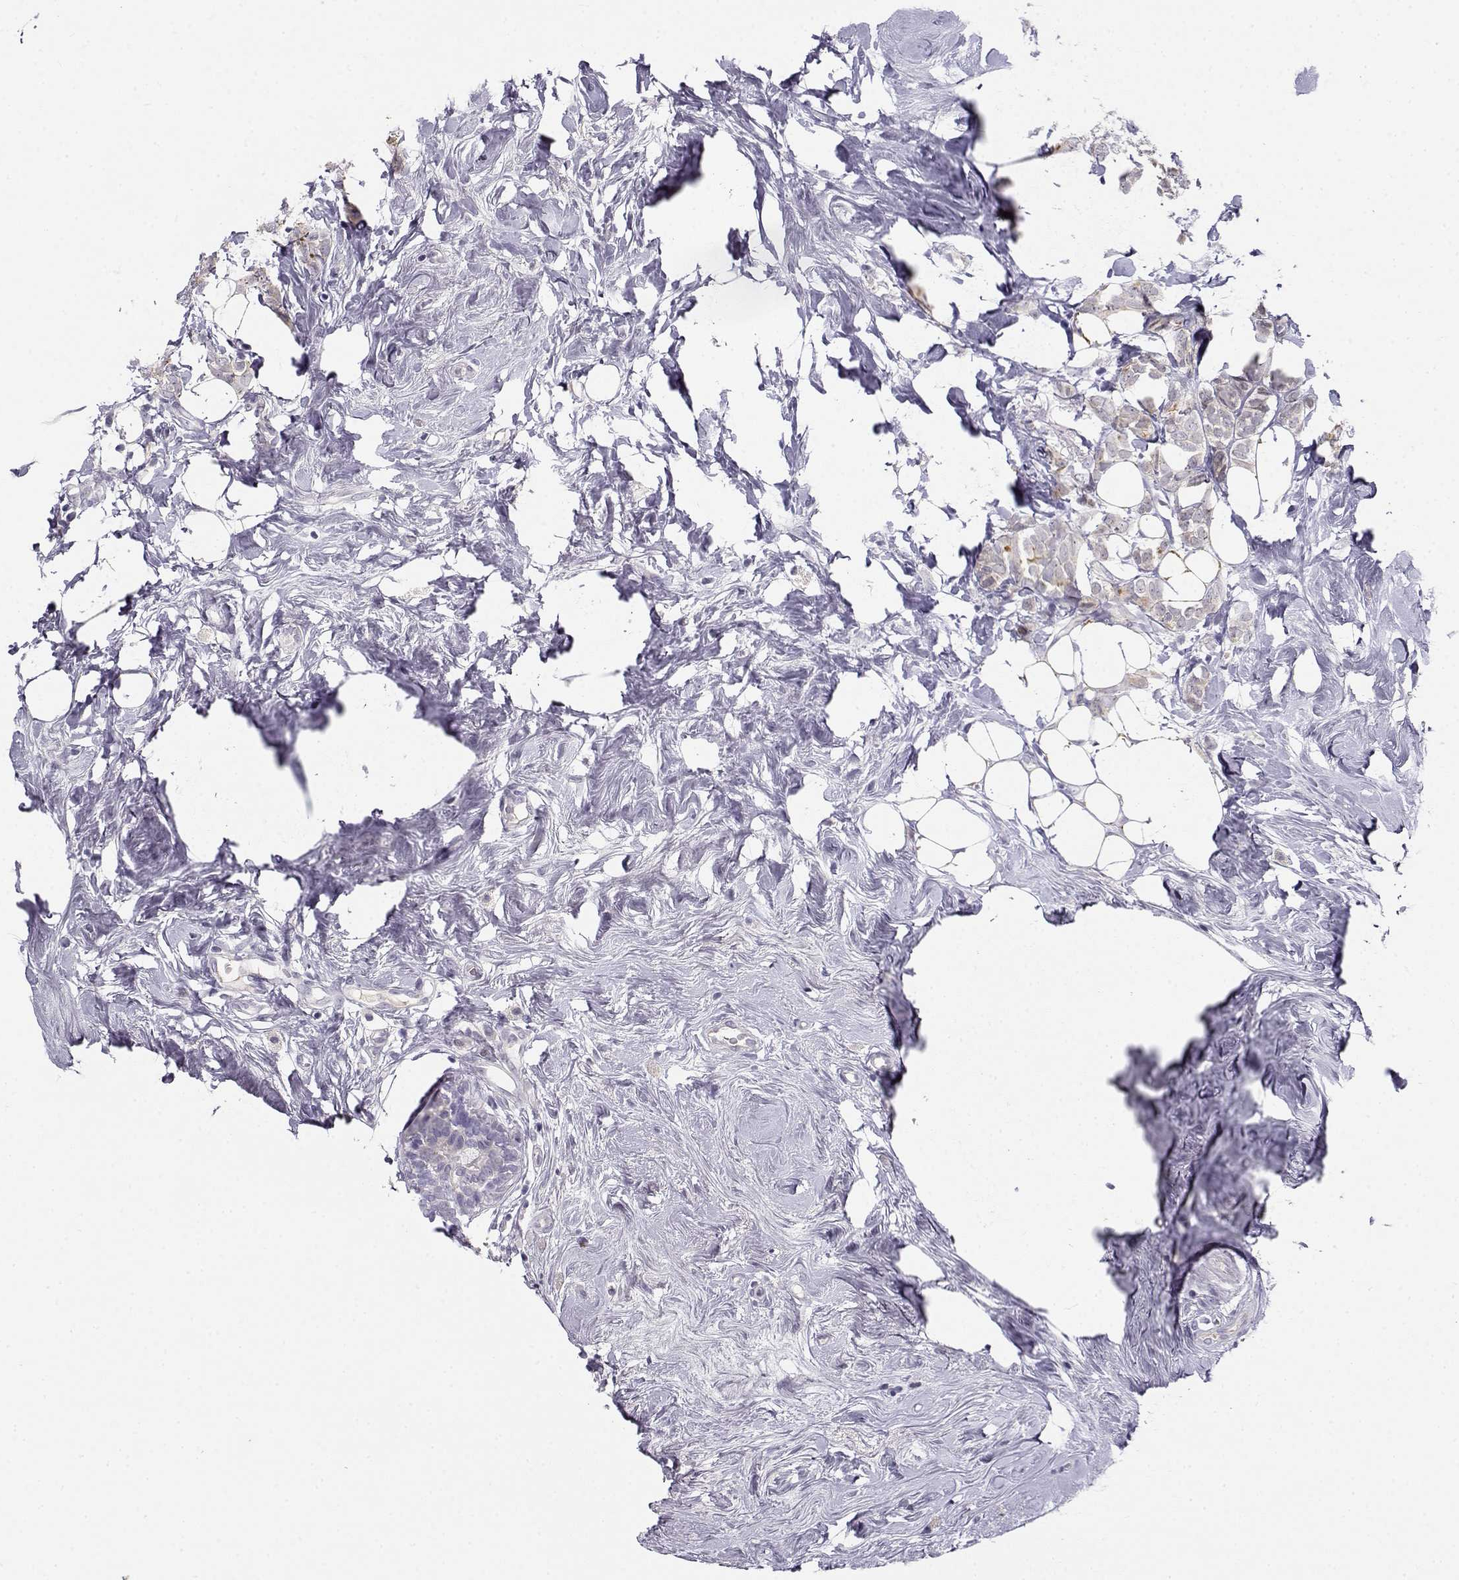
{"staining": {"intensity": "negative", "quantity": "none", "location": "none"}, "tissue": "breast cancer", "cell_type": "Tumor cells", "image_type": "cancer", "snomed": [{"axis": "morphology", "description": "Lobular carcinoma"}, {"axis": "topography", "description": "Breast"}], "caption": "There is no significant staining in tumor cells of breast cancer (lobular carcinoma).", "gene": "DDX25", "patient": {"sex": "female", "age": 49}}